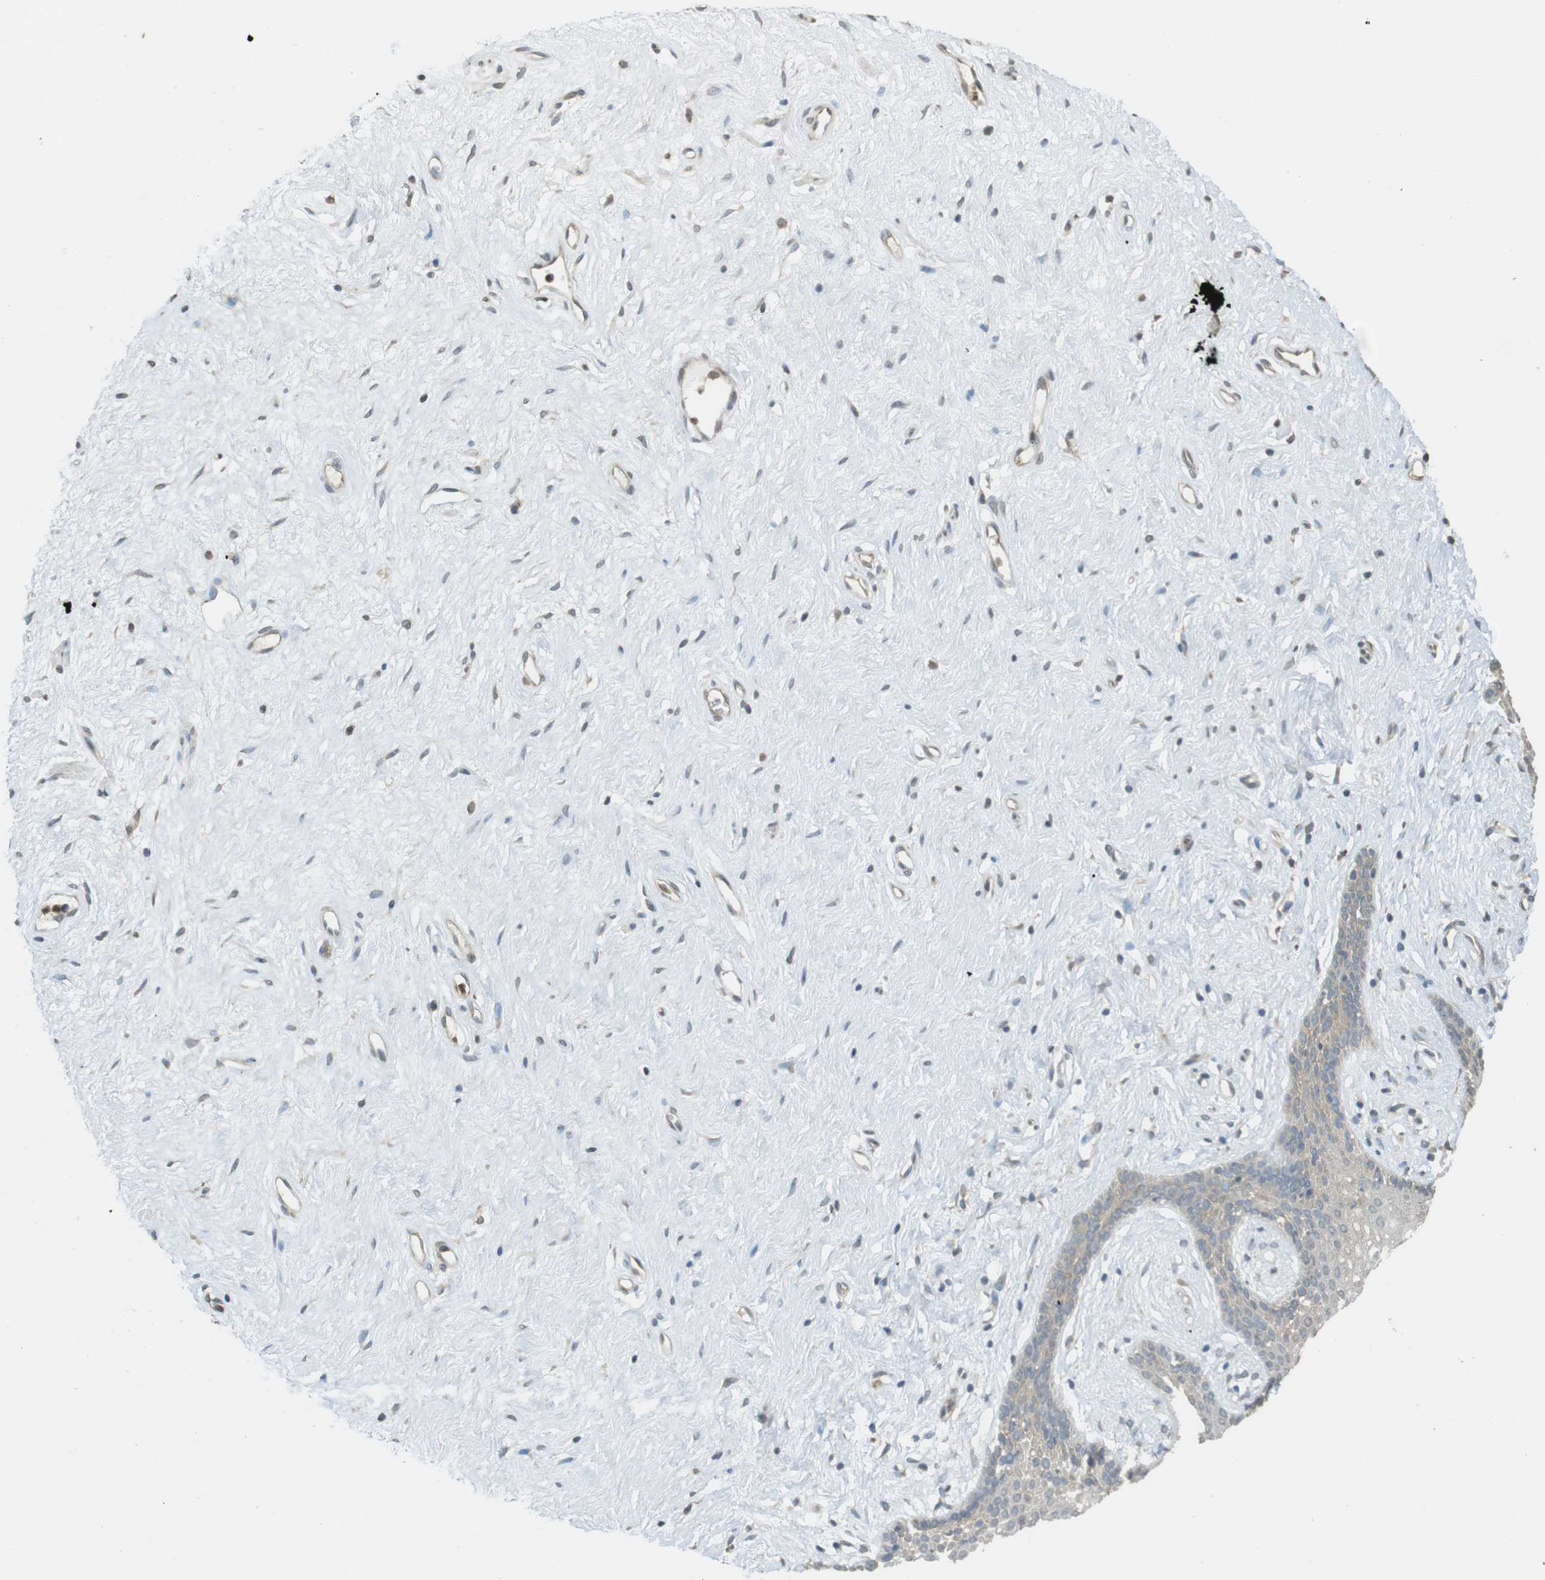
{"staining": {"intensity": "weak", "quantity": ">75%", "location": "cytoplasmic/membranous"}, "tissue": "vagina", "cell_type": "Squamous epithelial cells", "image_type": "normal", "snomed": [{"axis": "morphology", "description": "Normal tissue, NOS"}, {"axis": "topography", "description": "Vagina"}], "caption": "An immunohistochemistry micrograph of benign tissue is shown. Protein staining in brown highlights weak cytoplasmic/membranous positivity in vagina within squamous epithelial cells. Using DAB (brown) and hematoxylin (blue) stains, captured at high magnification using brightfield microscopy.", "gene": "KIF5B", "patient": {"sex": "female", "age": 44}}